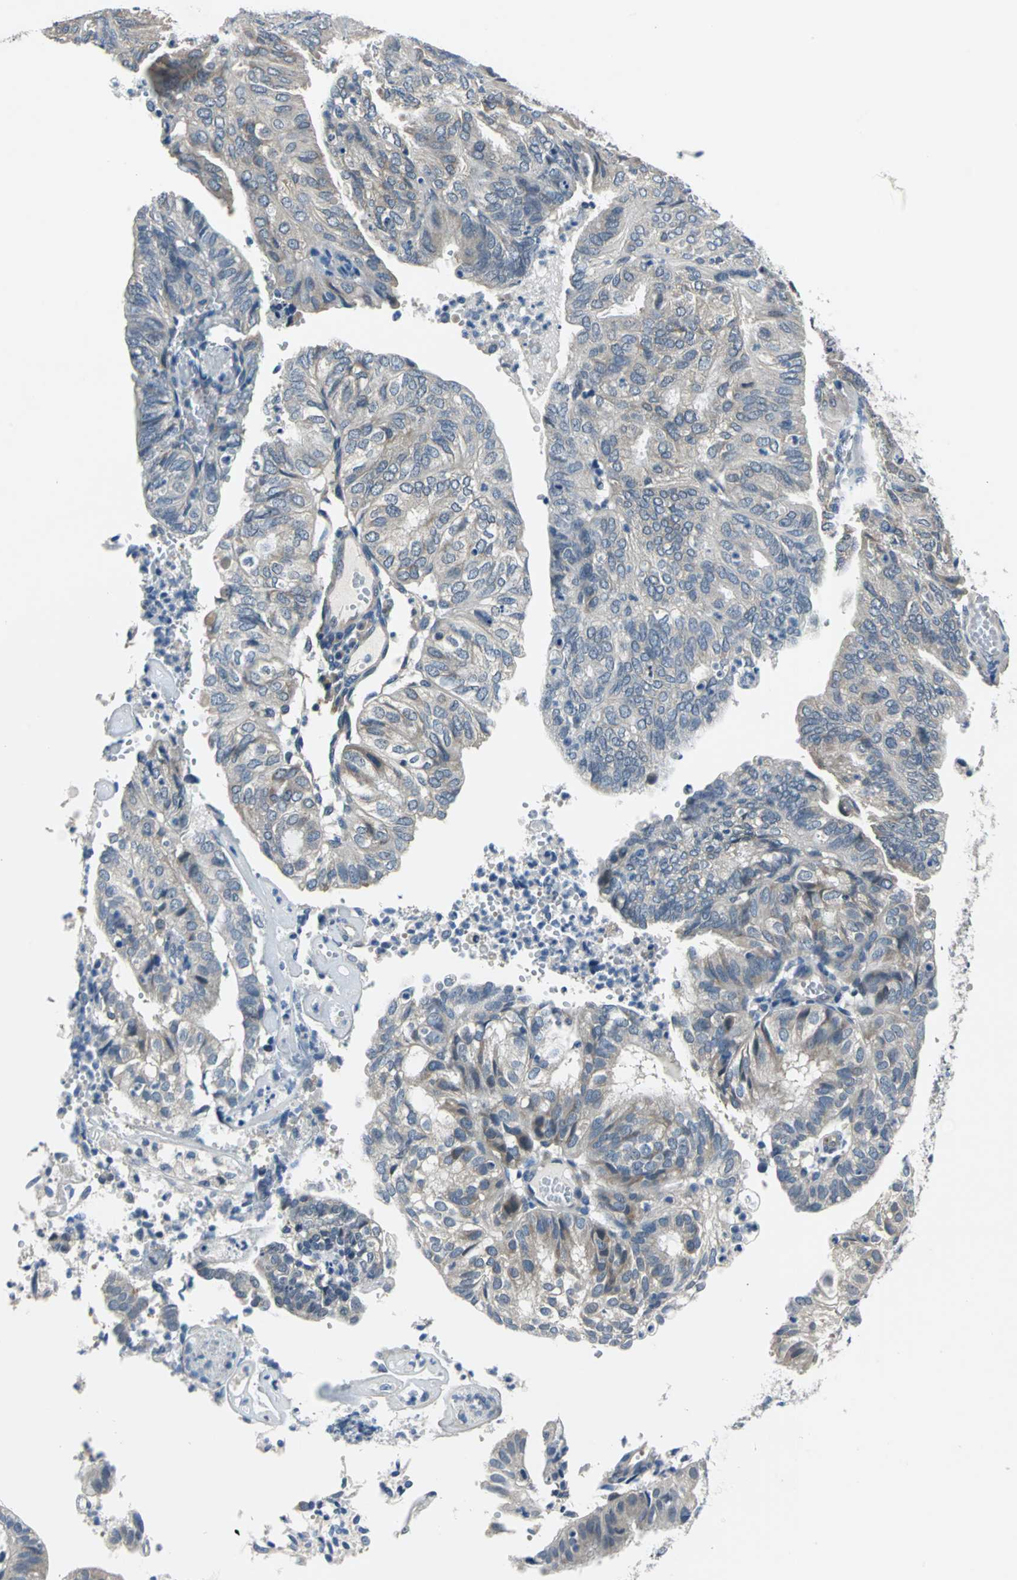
{"staining": {"intensity": "moderate", "quantity": "<25%", "location": "cytoplasmic/membranous"}, "tissue": "endometrial cancer", "cell_type": "Tumor cells", "image_type": "cancer", "snomed": [{"axis": "morphology", "description": "Adenocarcinoma, NOS"}, {"axis": "topography", "description": "Uterus"}], "caption": "Adenocarcinoma (endometrial) stained with DAB immunohistochemistry reveals low levels of moderate cytoplasmic/membranous positivity in about <25% of tumor cells.", "gene": "ZNF415", "patient": {"sex": "female", "age": 60}}